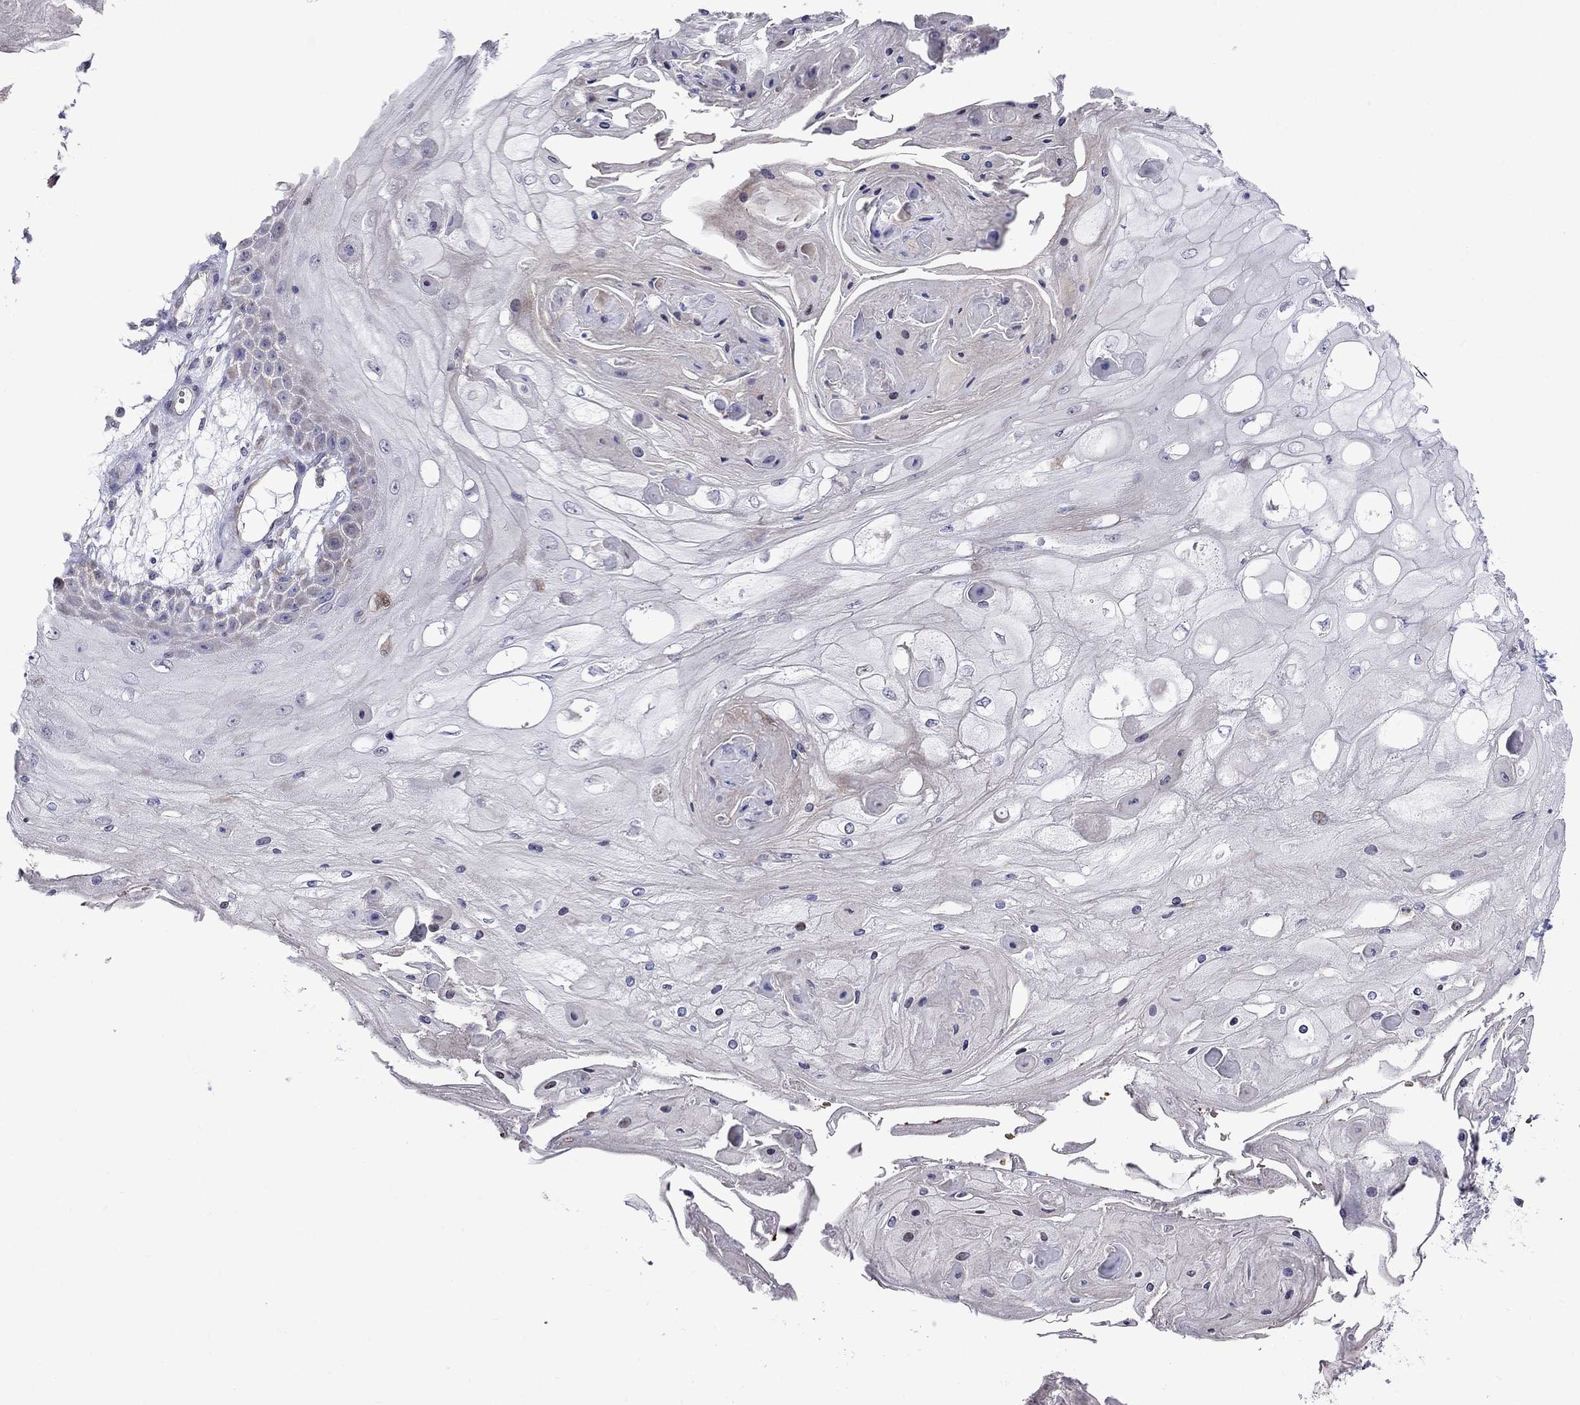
{"staining": {"intensity": "negative", "quantity": "none", "location": "none"}, "tissue": "skin cancer", "cell_type": "Tumor cells", "image_type": "cancer", "snomed": [{"axis": "morphology", "description": "Squamous cell carcinoma, NOS"}, {"axis": "topography", "description": "Skin"}], "caption": "IHC micrograph of neoplastic tissue: squamous cell carcinoma (skin) stained with DAB reveals no significant protein staining in tumor cells.", "gene": "ADAM28", "patient": {"sex": "male", "age": 70}}